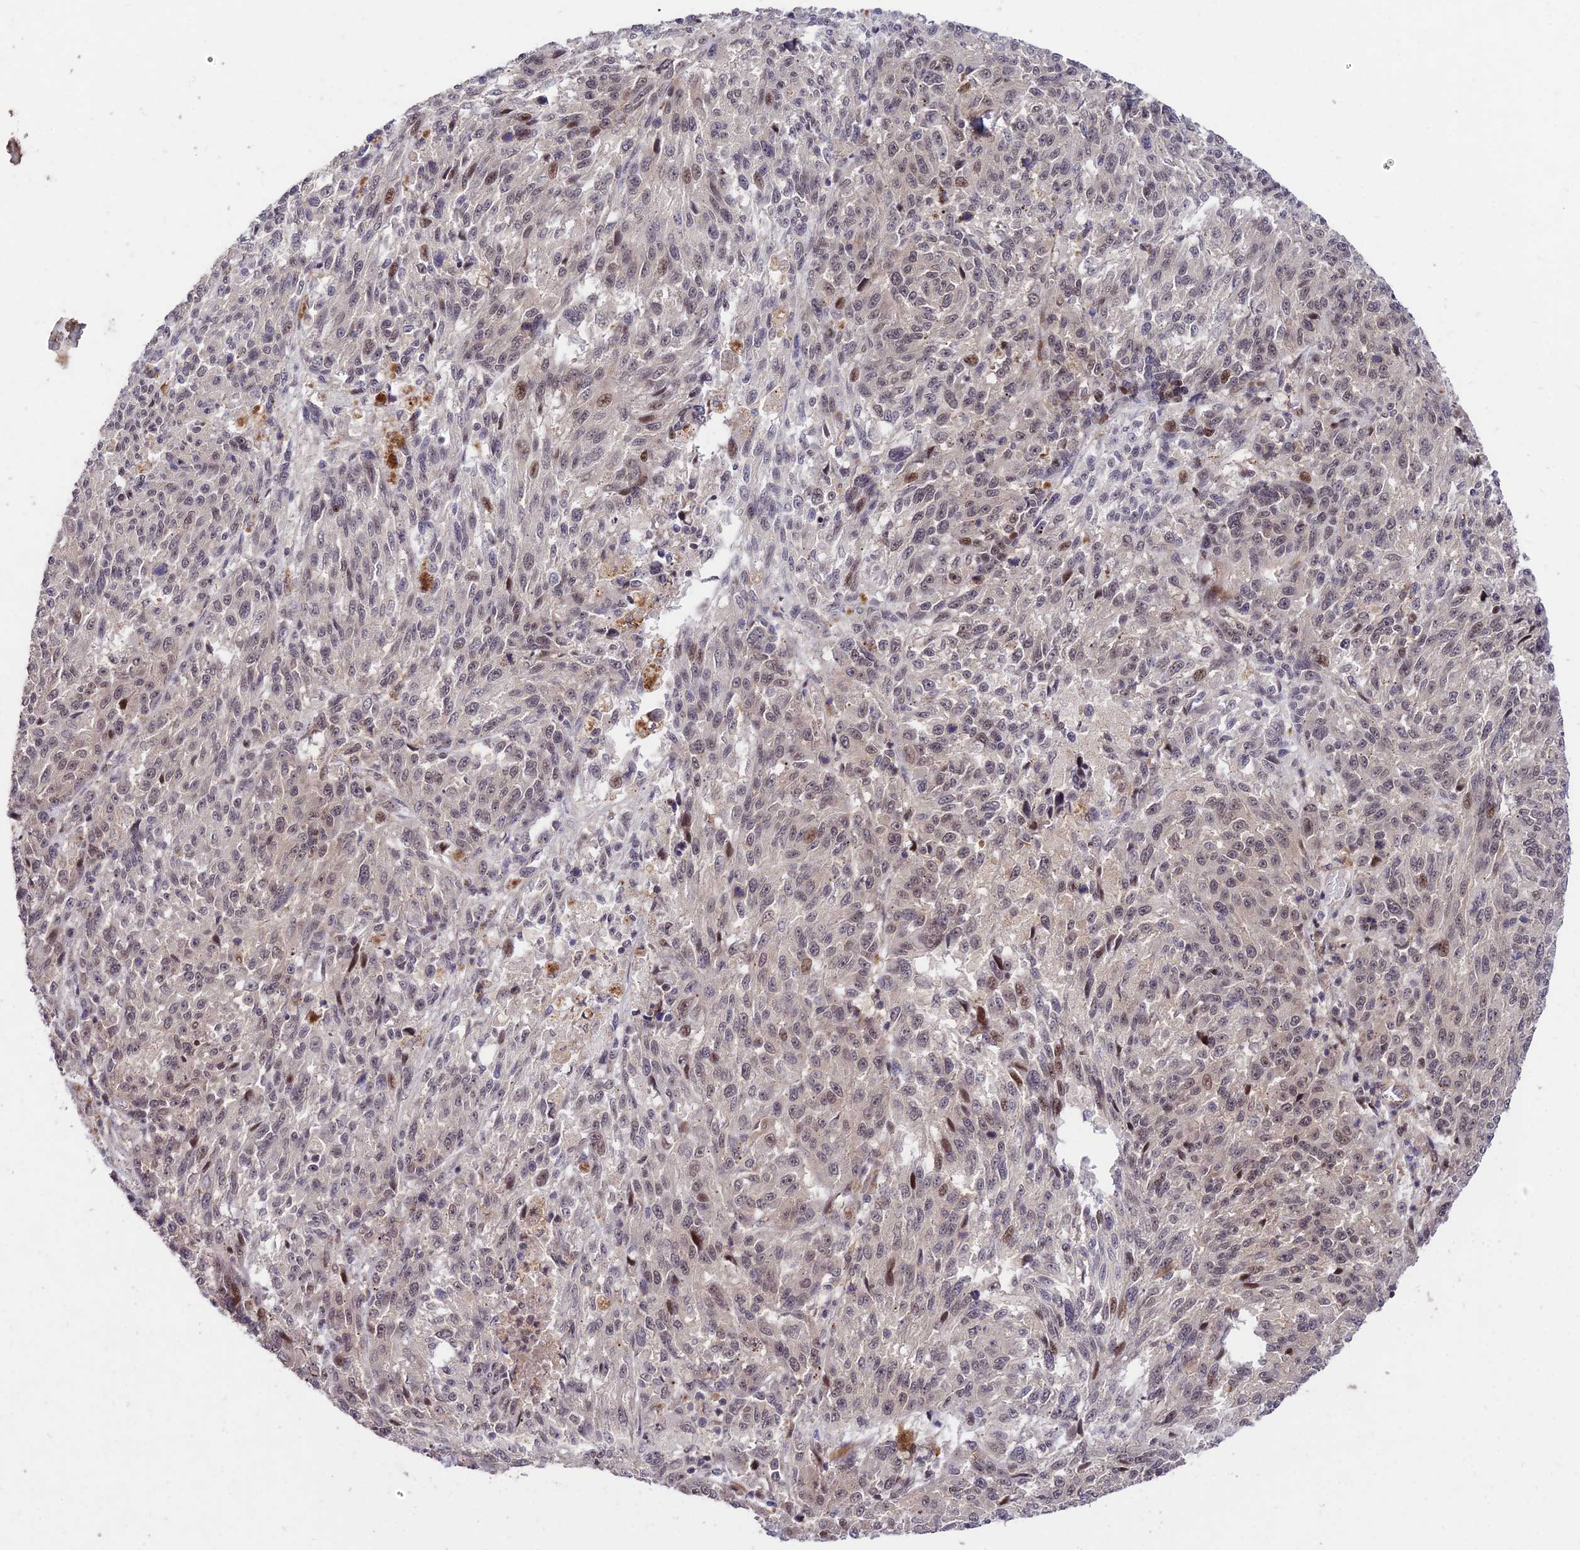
{"staining": {"intensity": "weak", "quantity": ">75%", "location": "nuclear"}, "tissue": "melanoma", "cell_type": "Tumor cells", "image_type": "cancer", "snomed": [{"axis": "morphology", "description": "Malignant melanoma, NOS"}, {"axis": "topography", "description": "Skin"}], "caption": "Weak nuclear protein staining is identified in approximately >75% of tumor cells in melanoma.", "gene": "ZNF85", "patient": {"sex": "male", "age": 53}}